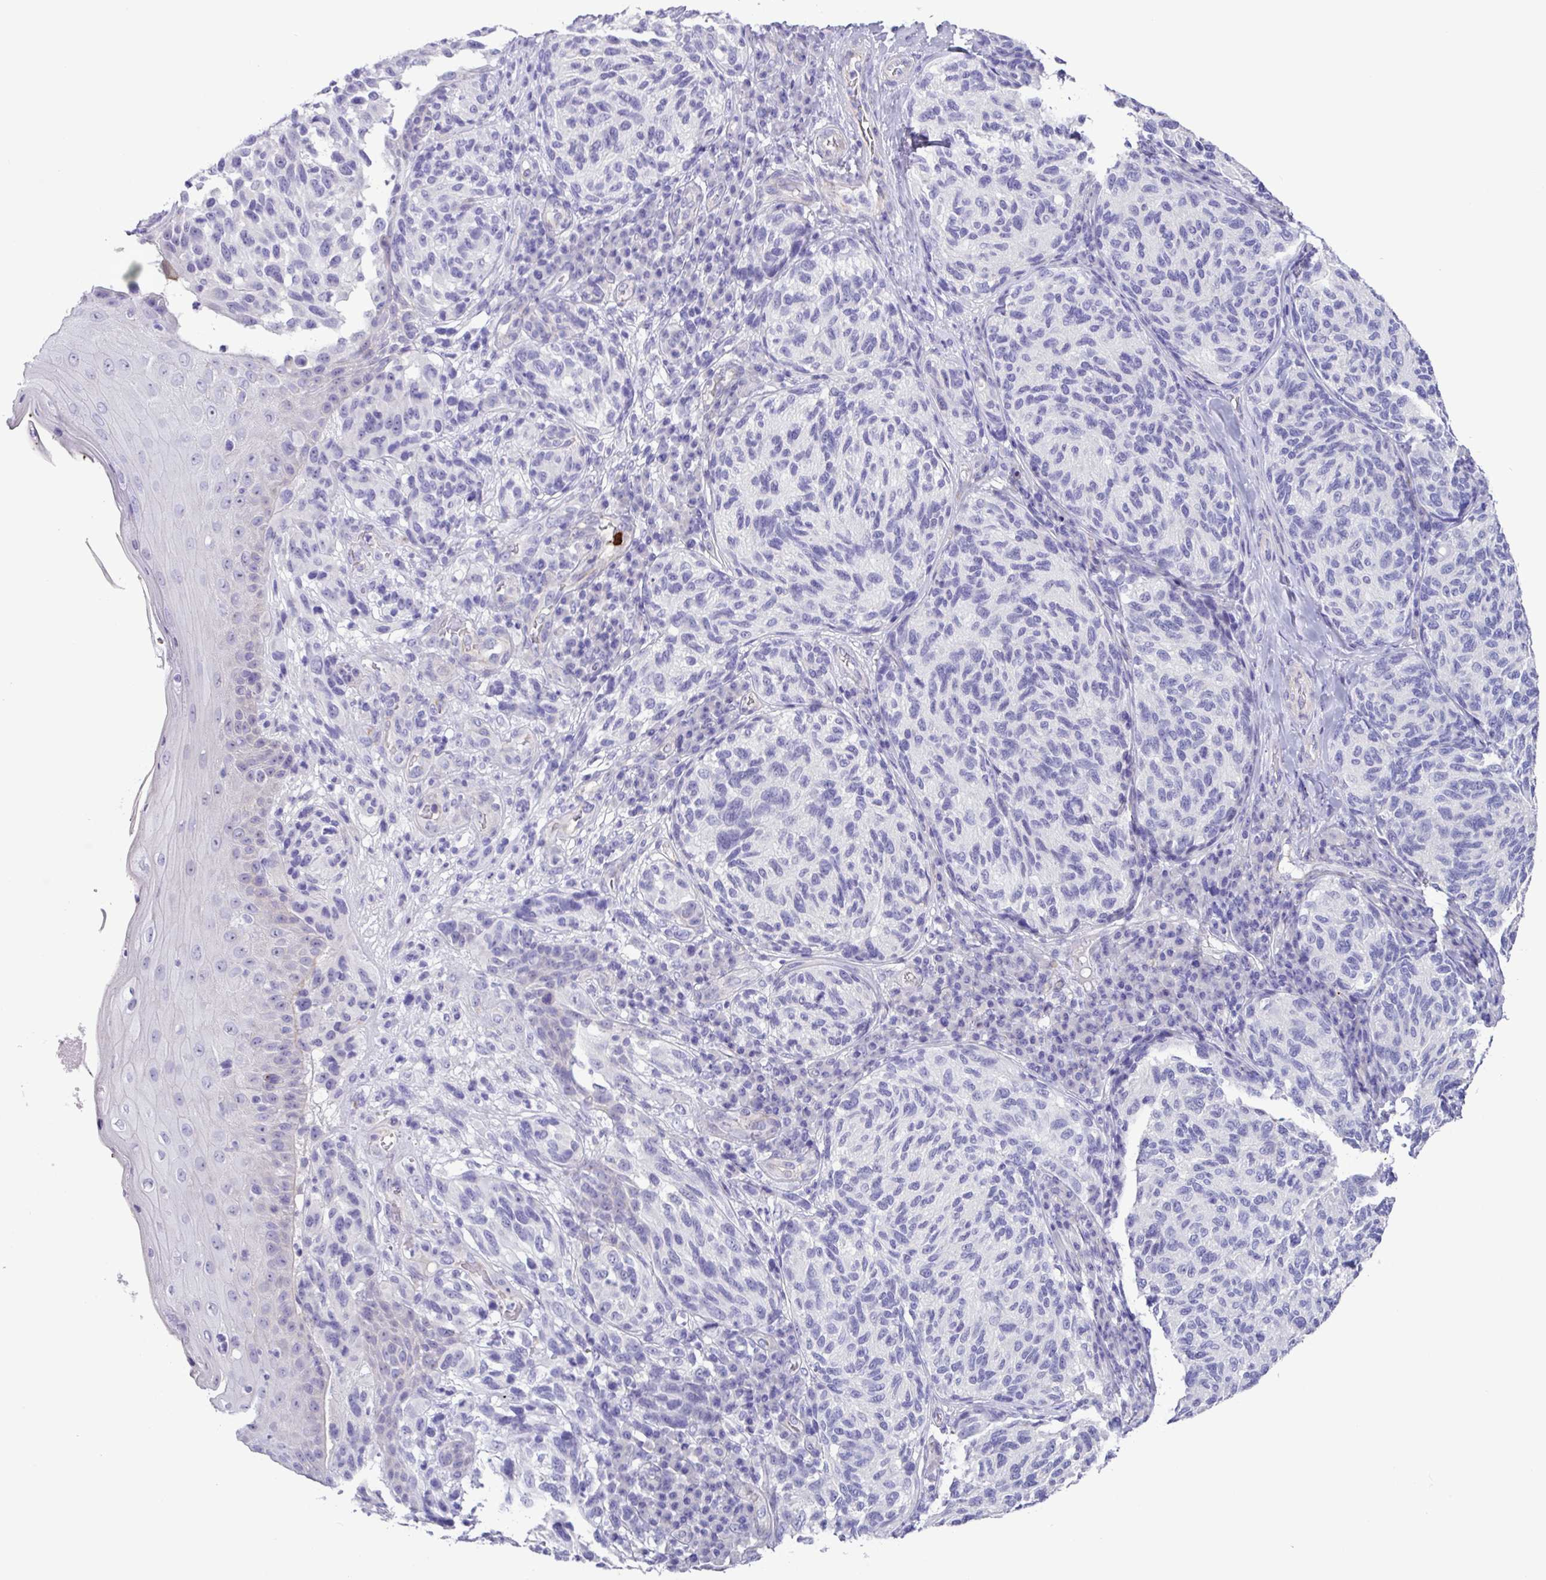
{"staining": {"intensity": "negative", "quantity": "none", "location": "none"}, "tissue": "melanoma", "cell_type": "Tumor cells", "image_type": "cancer", "snomed": [{"axis": "morphology", "description": "Malignant melanoma, NOS"}, {"axis": "topography", "description": "Skin"}], "caption": "Tumor cells show no significant positivity in malignant melanoma.", "gene": "MRM2", "patient": {"sex": "female", "age": 73}}